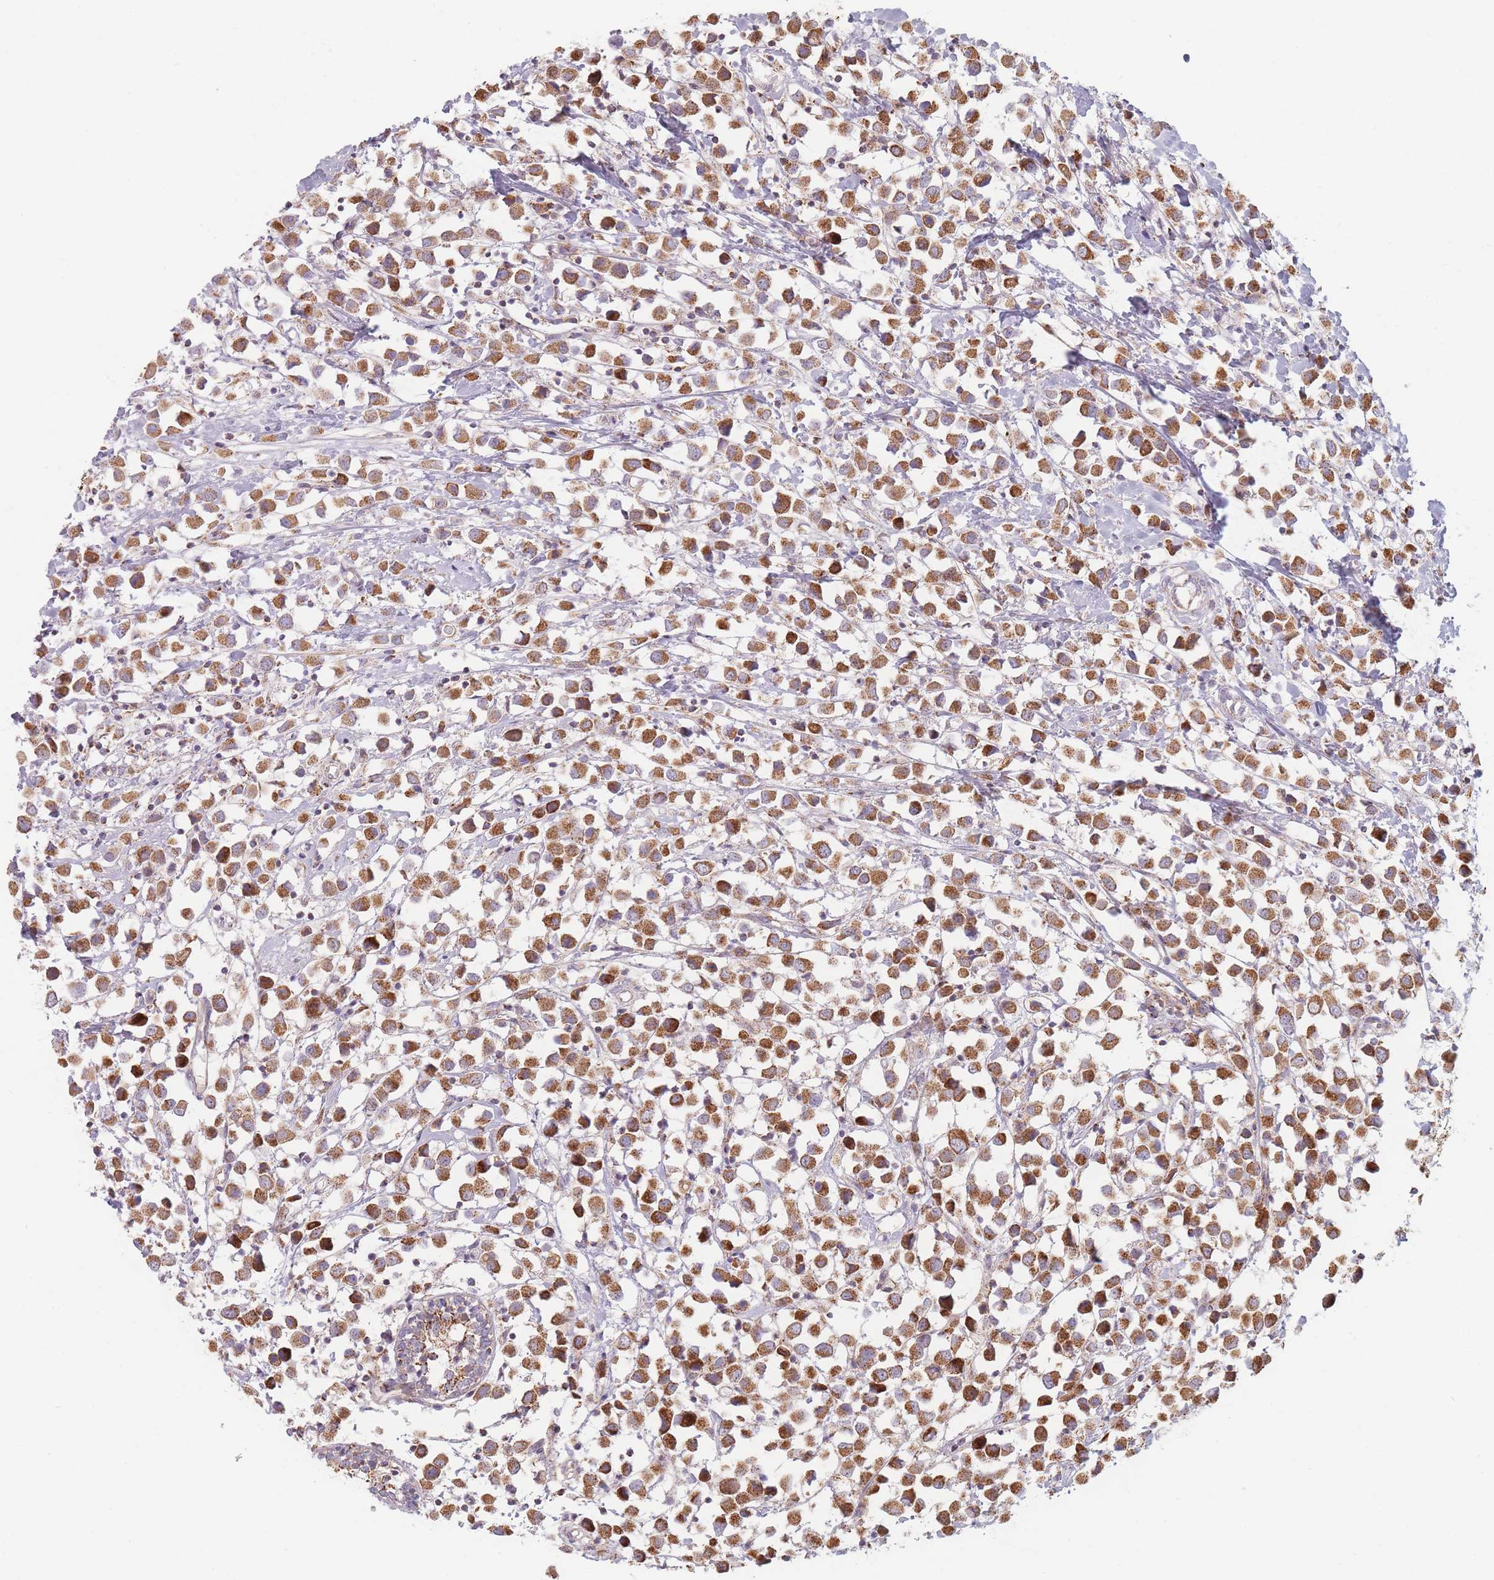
{"staining": {"intensity": "moderate", "quantity": ">75%", "location": "cytoplasmic/membranous"}, "tissue": "breast cancer", "cell_type": "Tumor cells", "image_type": "cancer", "snomed": [{"axis": "morphology", "description": "Duct carcinoma"}, {"axis": "topography", "description": "Breast"}], "caption": "Breast cancer stained with immunohistochemistry displays moderate cytoplasmic/membranous staining in approximately >75% of tumor cells. Nuclei are stained in blue.", "gene": "ESRP2", "patient": {"sex": "female", "age": 61}}